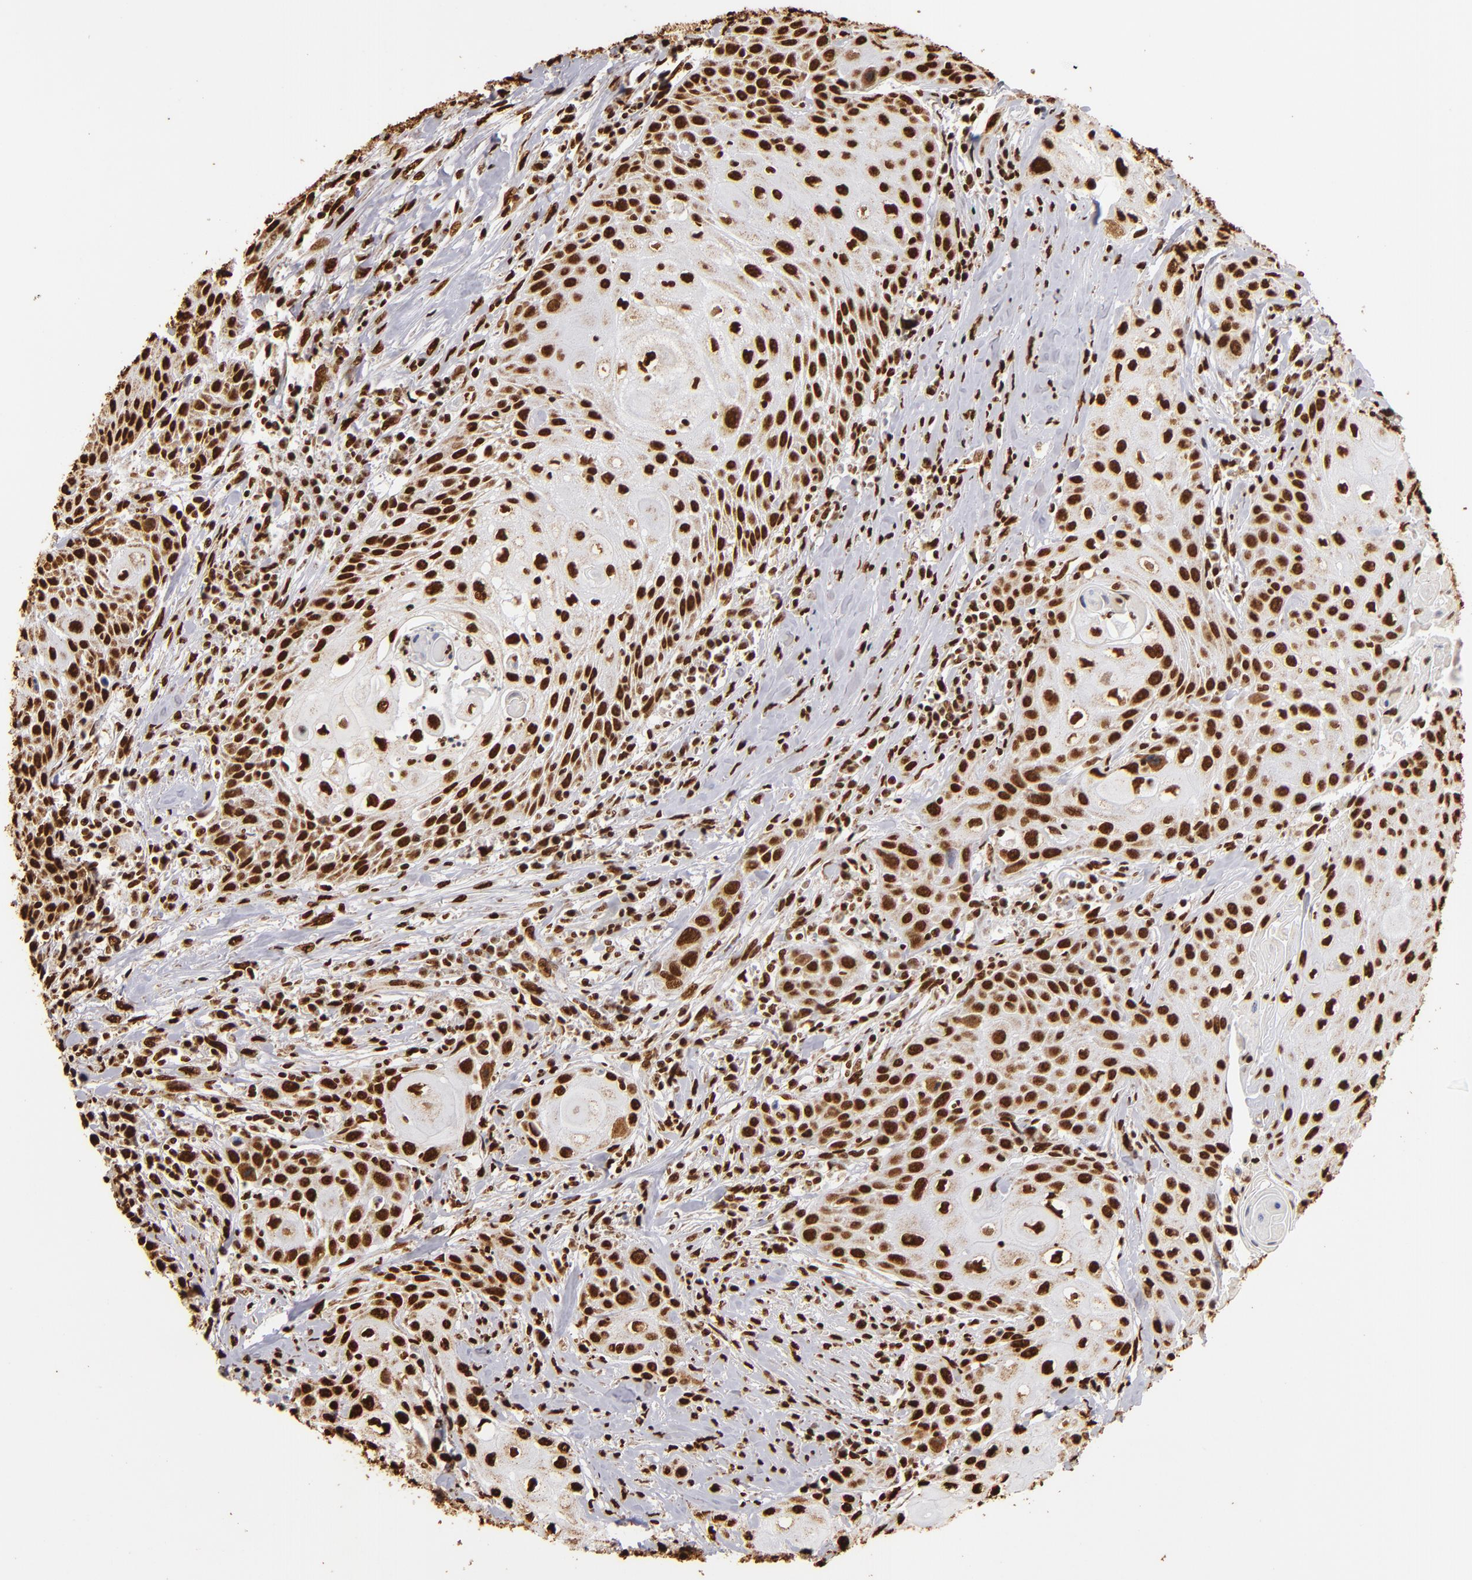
{"staining": {"intensity": "strong", "quantity": ">75%", "location": "nuclear"}, "tissue": "head and neck cancer", "cell_type": "Tumor cells", "image_type": "cancer", "snomed": [{"axis": "morphology", "description": "Squamous cell carcinoma, NOS"}, {"axis": "topography", "description": "Oral tissue"}, {"axis": "topography", "description": "Head-Neck"}], "caption": "This micrograph demonstrates immunohistochemistry (IHC) staining of human head and neck cancer (squamous cell carcinoma), with high strong nuclear staining in about >75% of tumor cells.", "gene": "ILF3", "patient": {"sex": "female", "age": 82}}